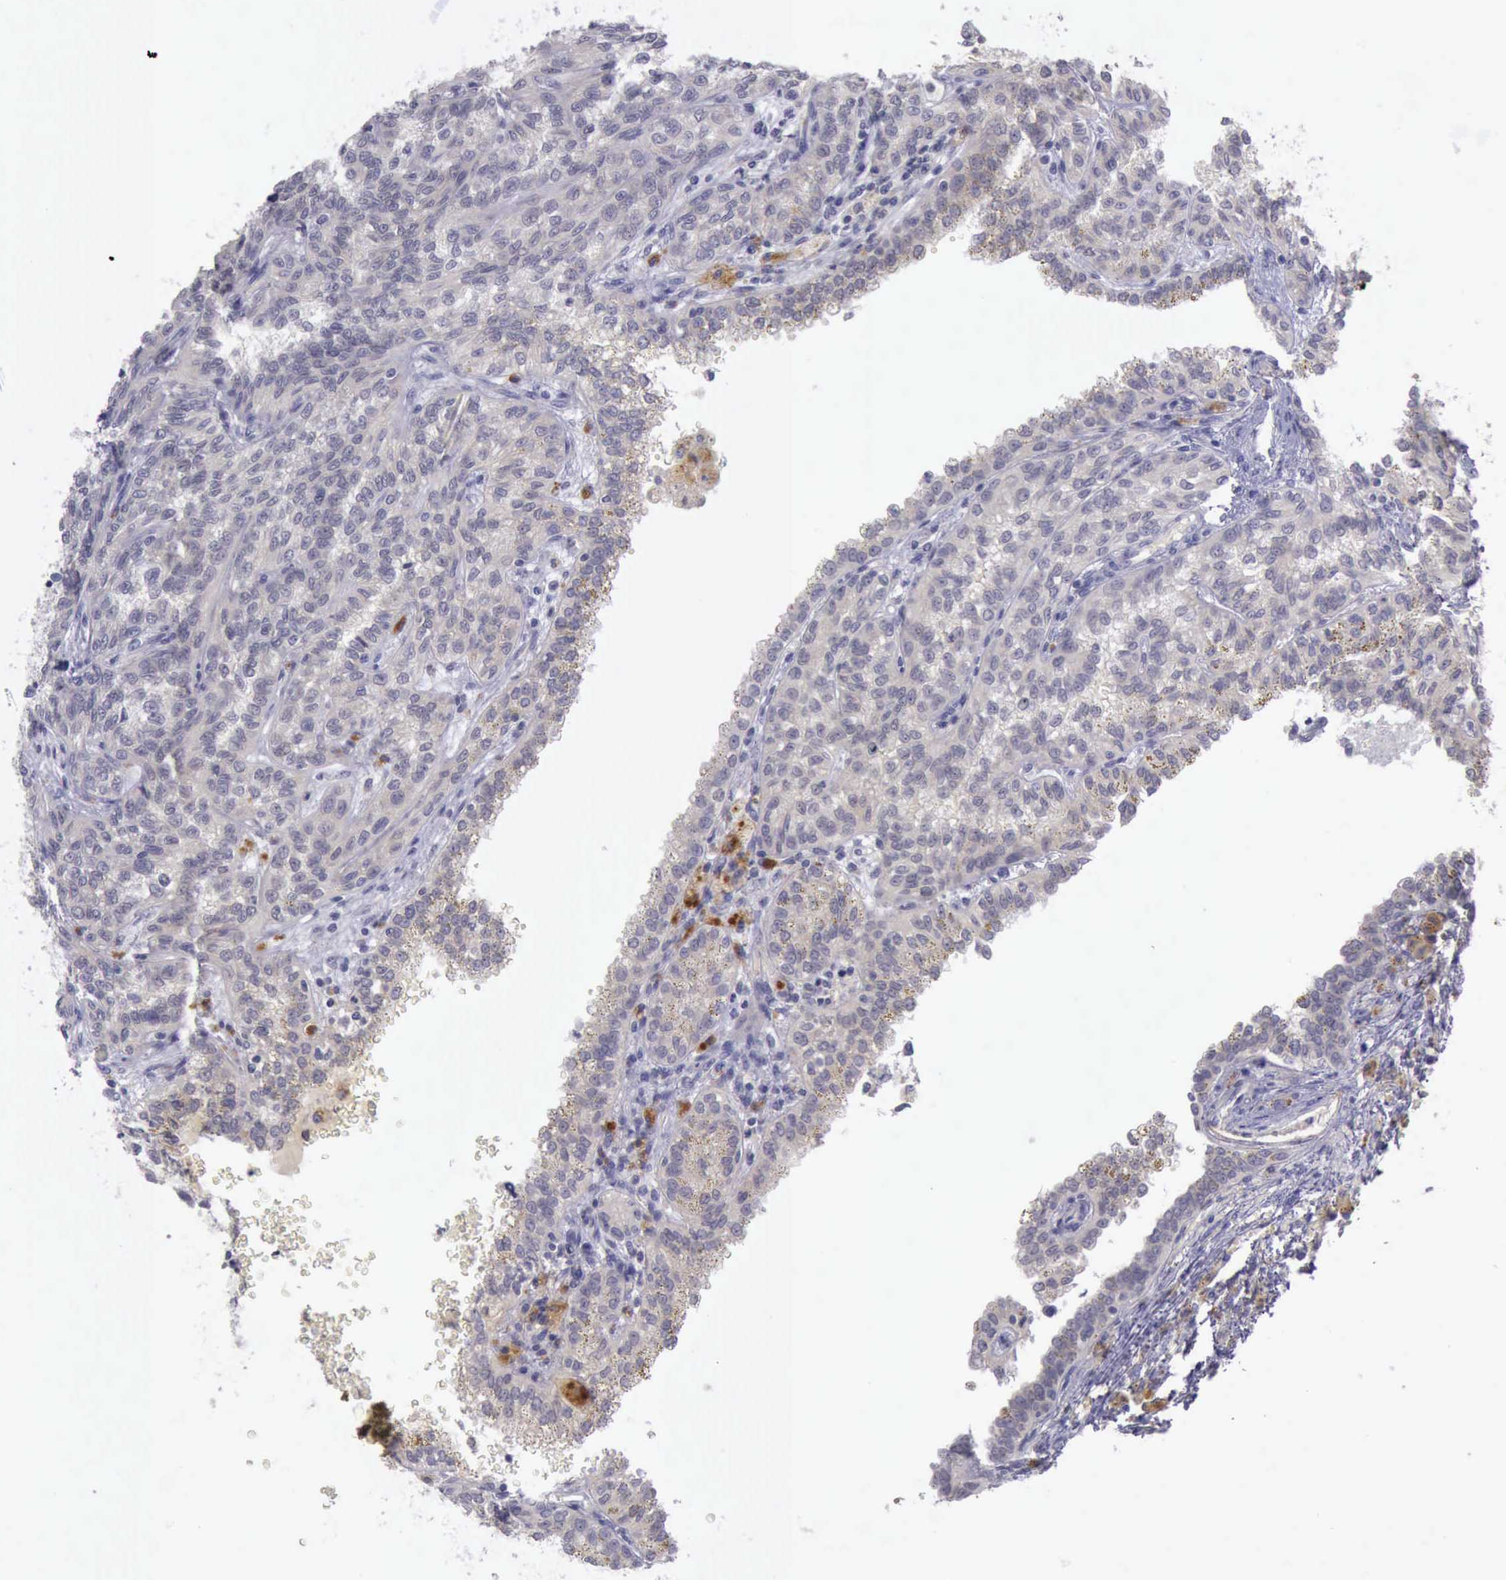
{"staining": {"intensity": "weak", "quantity": ">75%", "location": "cytoplasmic/membranous"}, "tissue": "renal cancer", "cell_type": "Tumor cells", "image_type": "cancer", "snomed": [{"axis": "morphology", "description": "Inflammation, NOS"}, {"axis": "morphology", "description": "Adenocarcinoma, NOS"}, {"axis": "topography", "description": "Kidney"}], "caption": "This histopathology image exhibits immunohistochemistry (IHC) staining of human renal adenocarcinoma, with low weak cytoplasmic/membranous positivity in approximately >75% of tumor cells.", "gene": "ARNT2", "patient": {"sex": "male", "age": 68}}